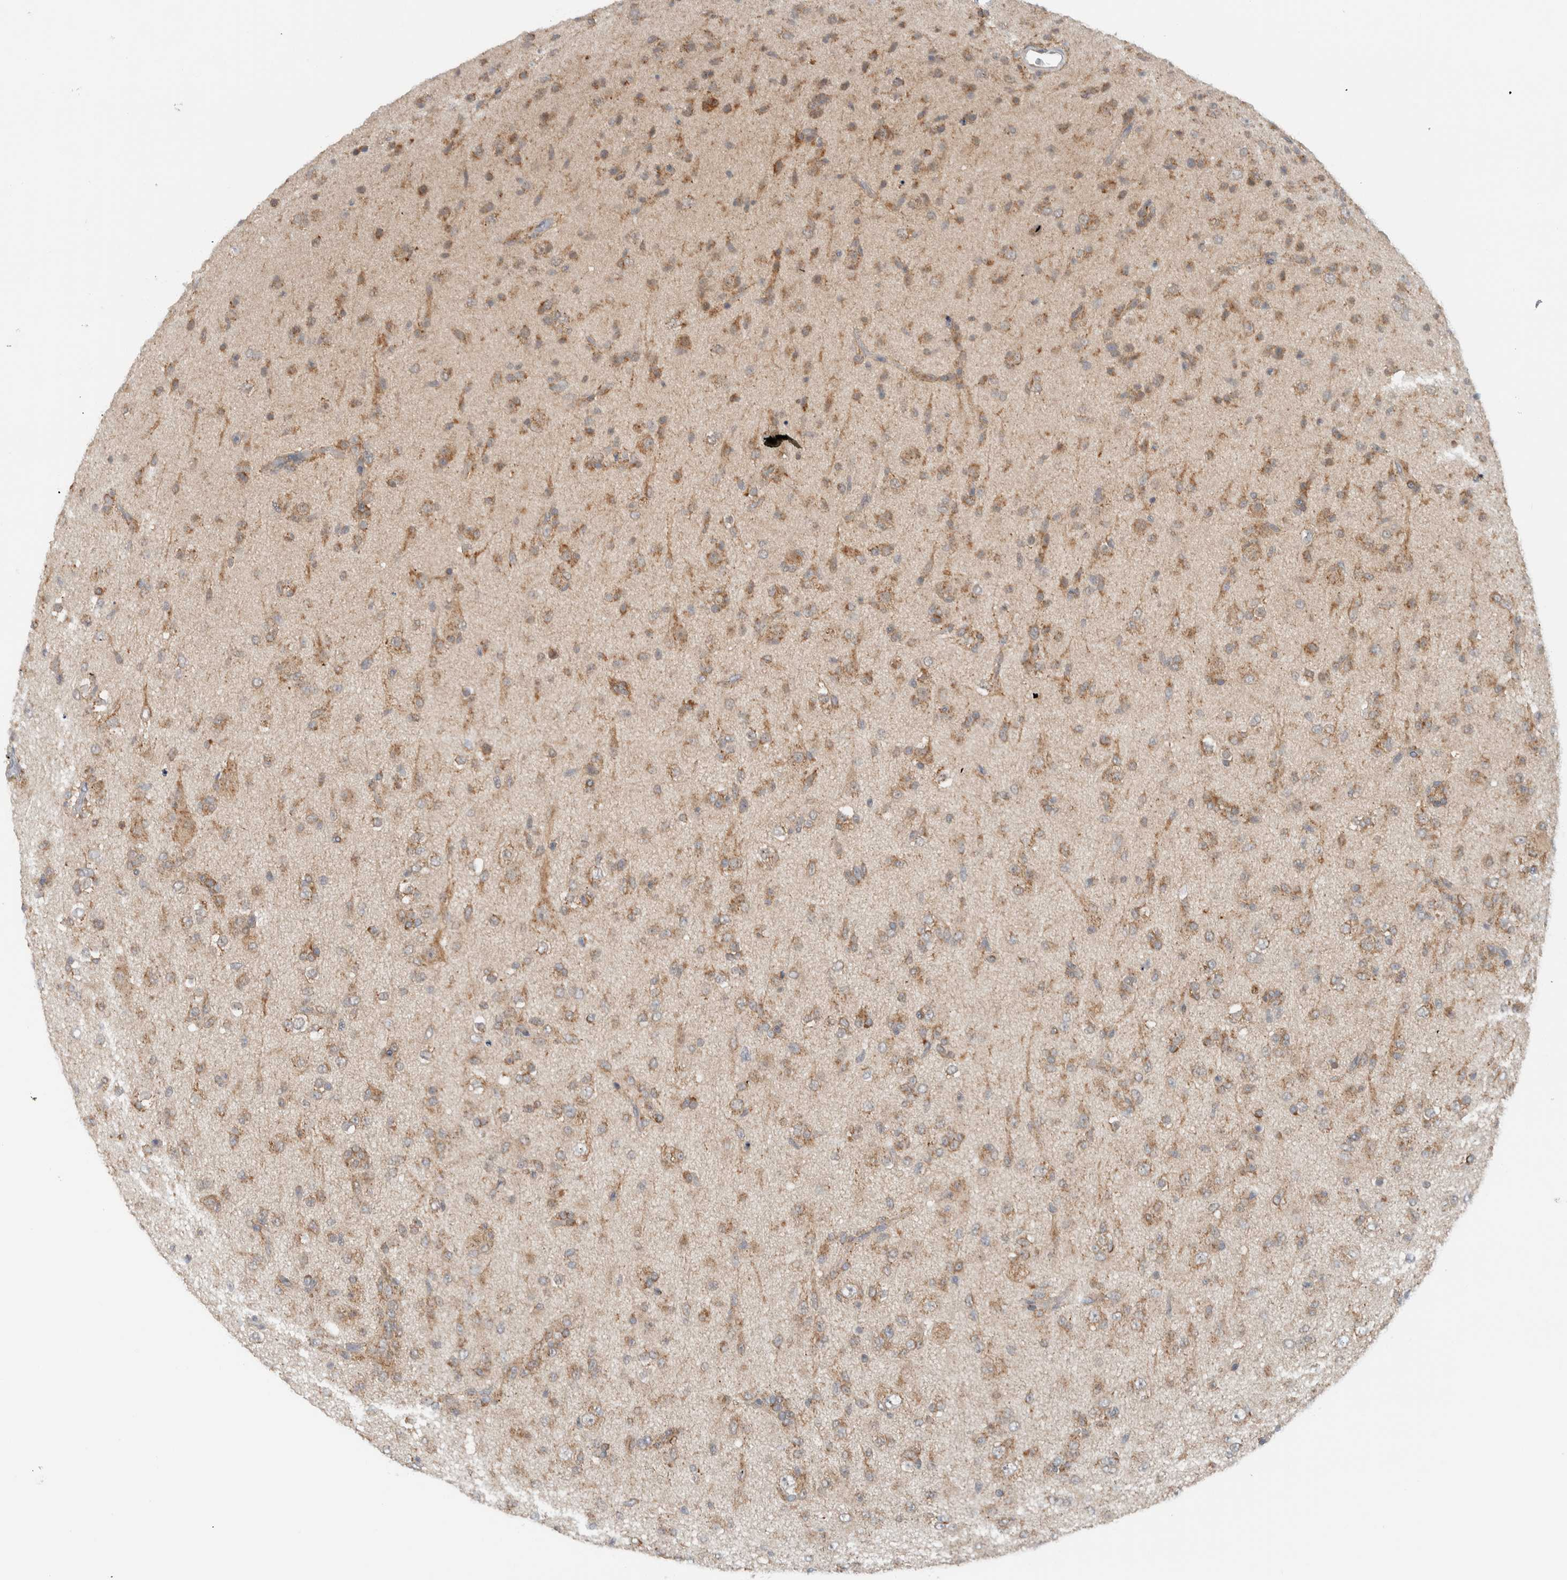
{"staining": {"intensity": "moderate", "quantity": ">75%", "location": "cytoplasmic/membranous"}, "tissue": "glioma", "cell_type": "Tumor cells", "image_type": "cancer", "snomed": [{"axis": "morphology", "description": "Glioma, malignant, Low grade"}, {"axis": "topography", "description": "Brain"}], "caption": "Moderate cytoplasmic/membranous protein positivity is seen in about >75% of tumor cells in glioma.", "gene": "RERE", "patient": {"sex": "male", "age": 65}}